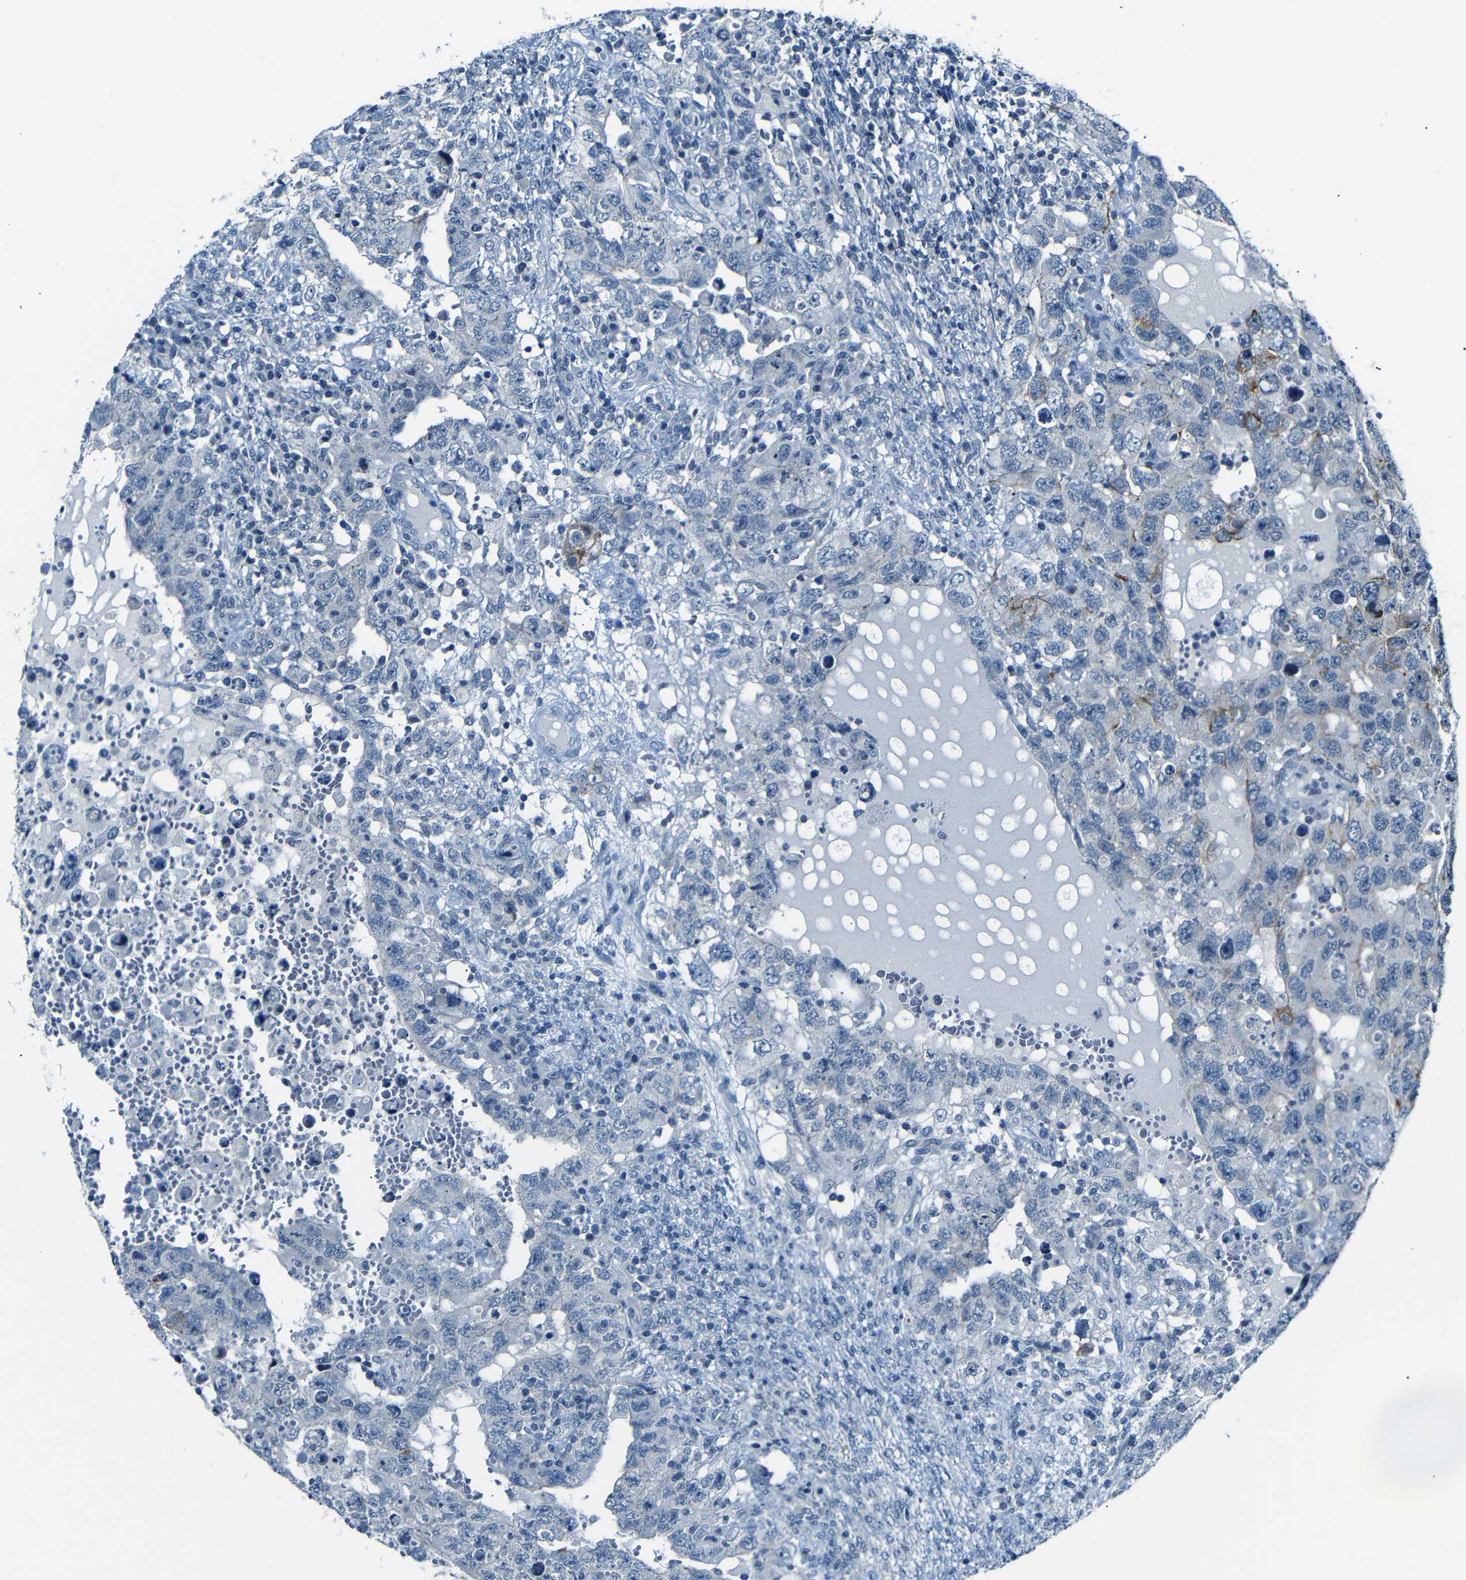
{"staining": {"intensity": "moderate", "quantity": "<25%", "location": "cytoplasmic/membranous"}, "tissue": "testis cancer", "cell_type": "Tumor cells", "image_type": "cancer", "snomed": [{"axis": "morphology", "description": "Carcinoma, Embryonal, NOS"}, {"axis": "topography", "description": "Testis"}], "caption": "Approximately <25% of tumor cells in human testis embryonal carcinoma display moderate cytoplasmic/membranous protein staining as visualized by brown immunohistochemical staining.", "gene": "ANK3", "patient": {"sex": "male", "age": 26}}